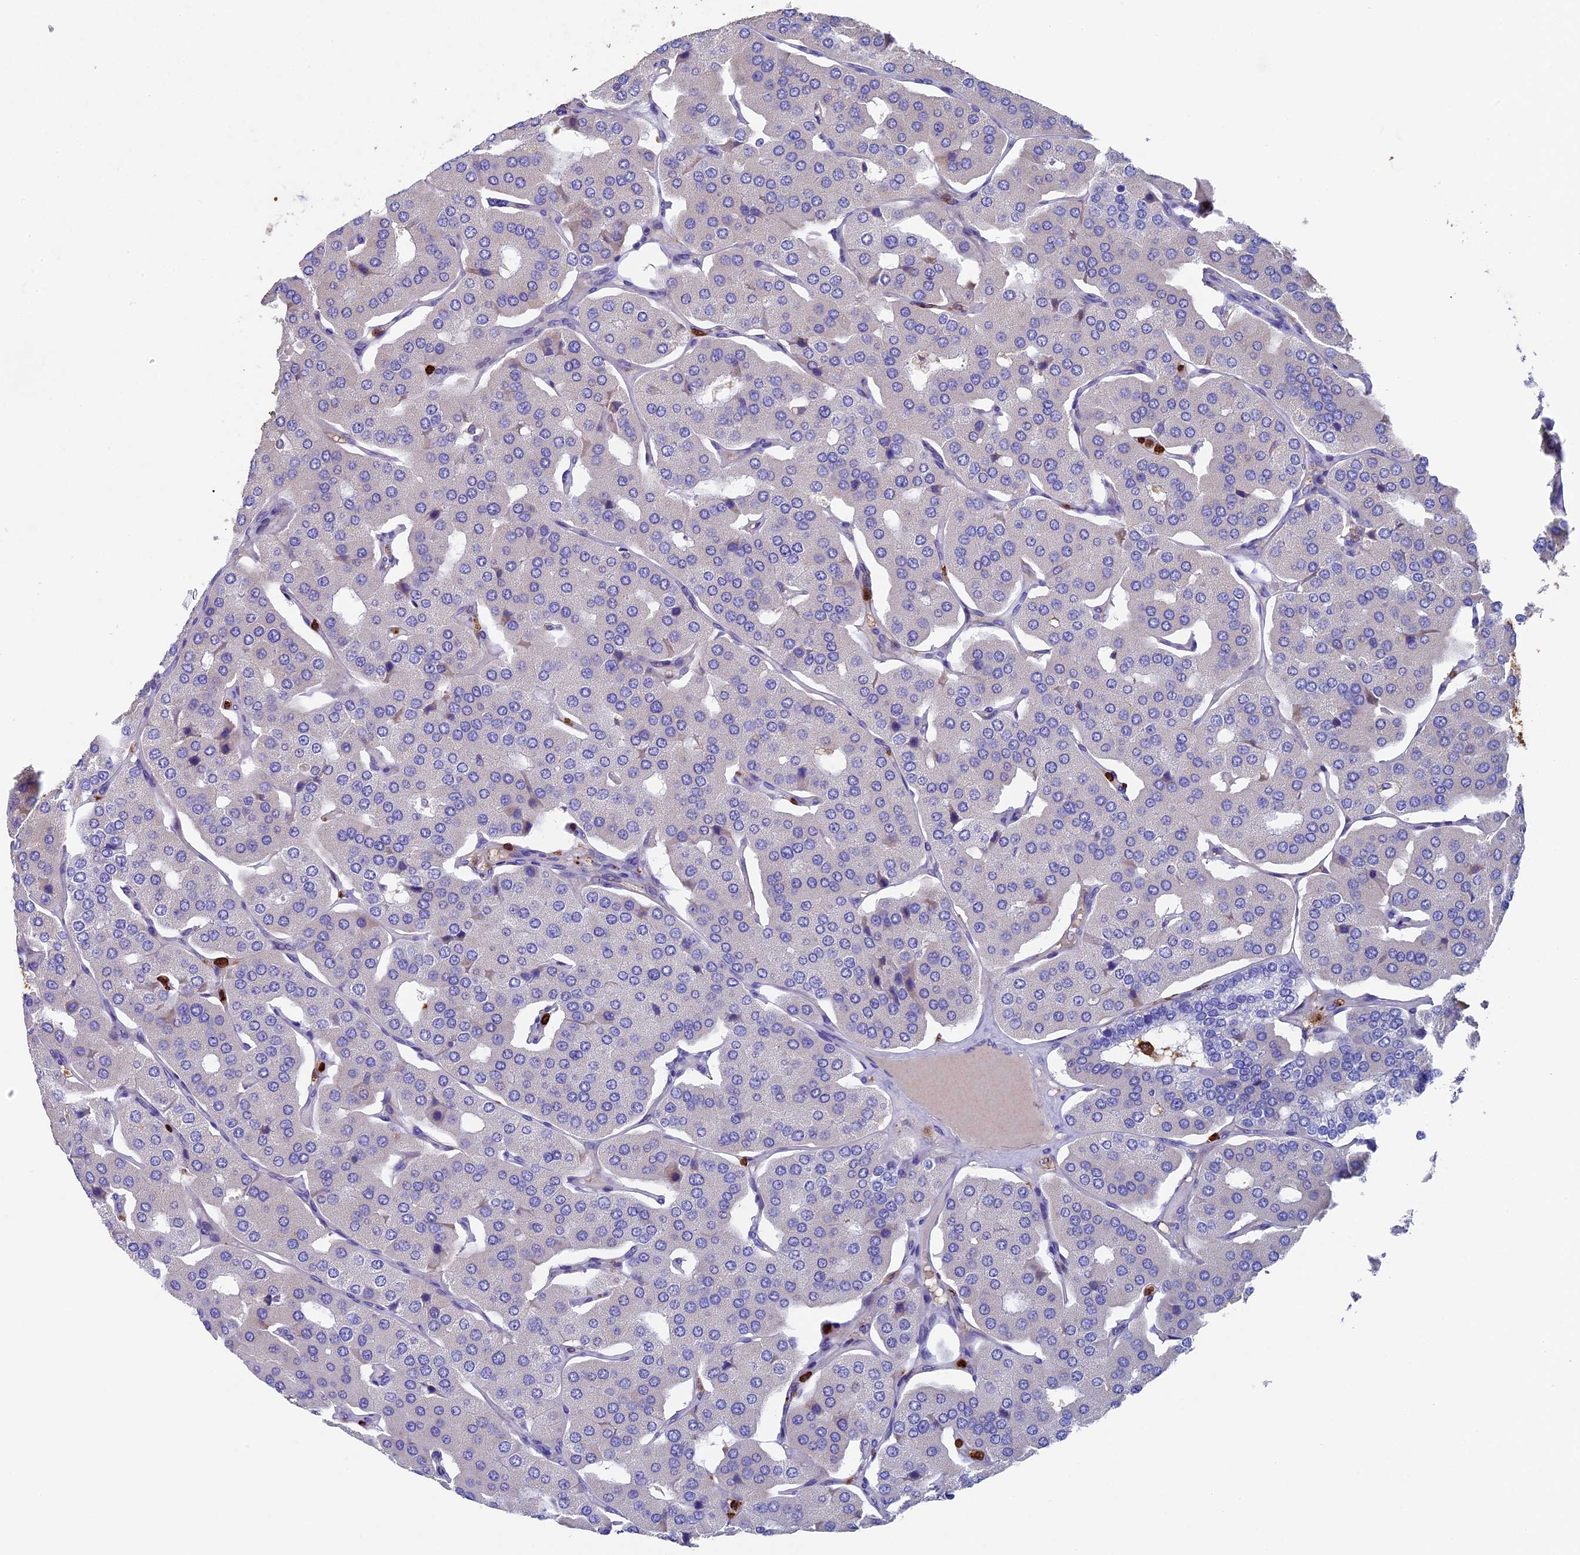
{"staining": {"intensity": "negative", "quantity": "none", "location": "none"}, "tissue": "parathyroid gland", "cell_type": "Glandular cells", "image_type": "normal", "snomed": [{"axis": "morphology", "description": "Normal tissue, NOS"}, {"axis": "morphology", "description": "Adenoma, NOS"}, {"axis": "topography", "description": "Parathyroid gland"}], "caption": "Normal parathyroid gland was stained to show a protein in brown. There is no significant staining in glandular cells. The staining is performed using DAB (3,3'-diaminobenzidine) brown chromogen with nuclei counter-stained in using hematoxylin.", "gene": "ADAT1", "patient": {"sex": "female", "age": 86}}